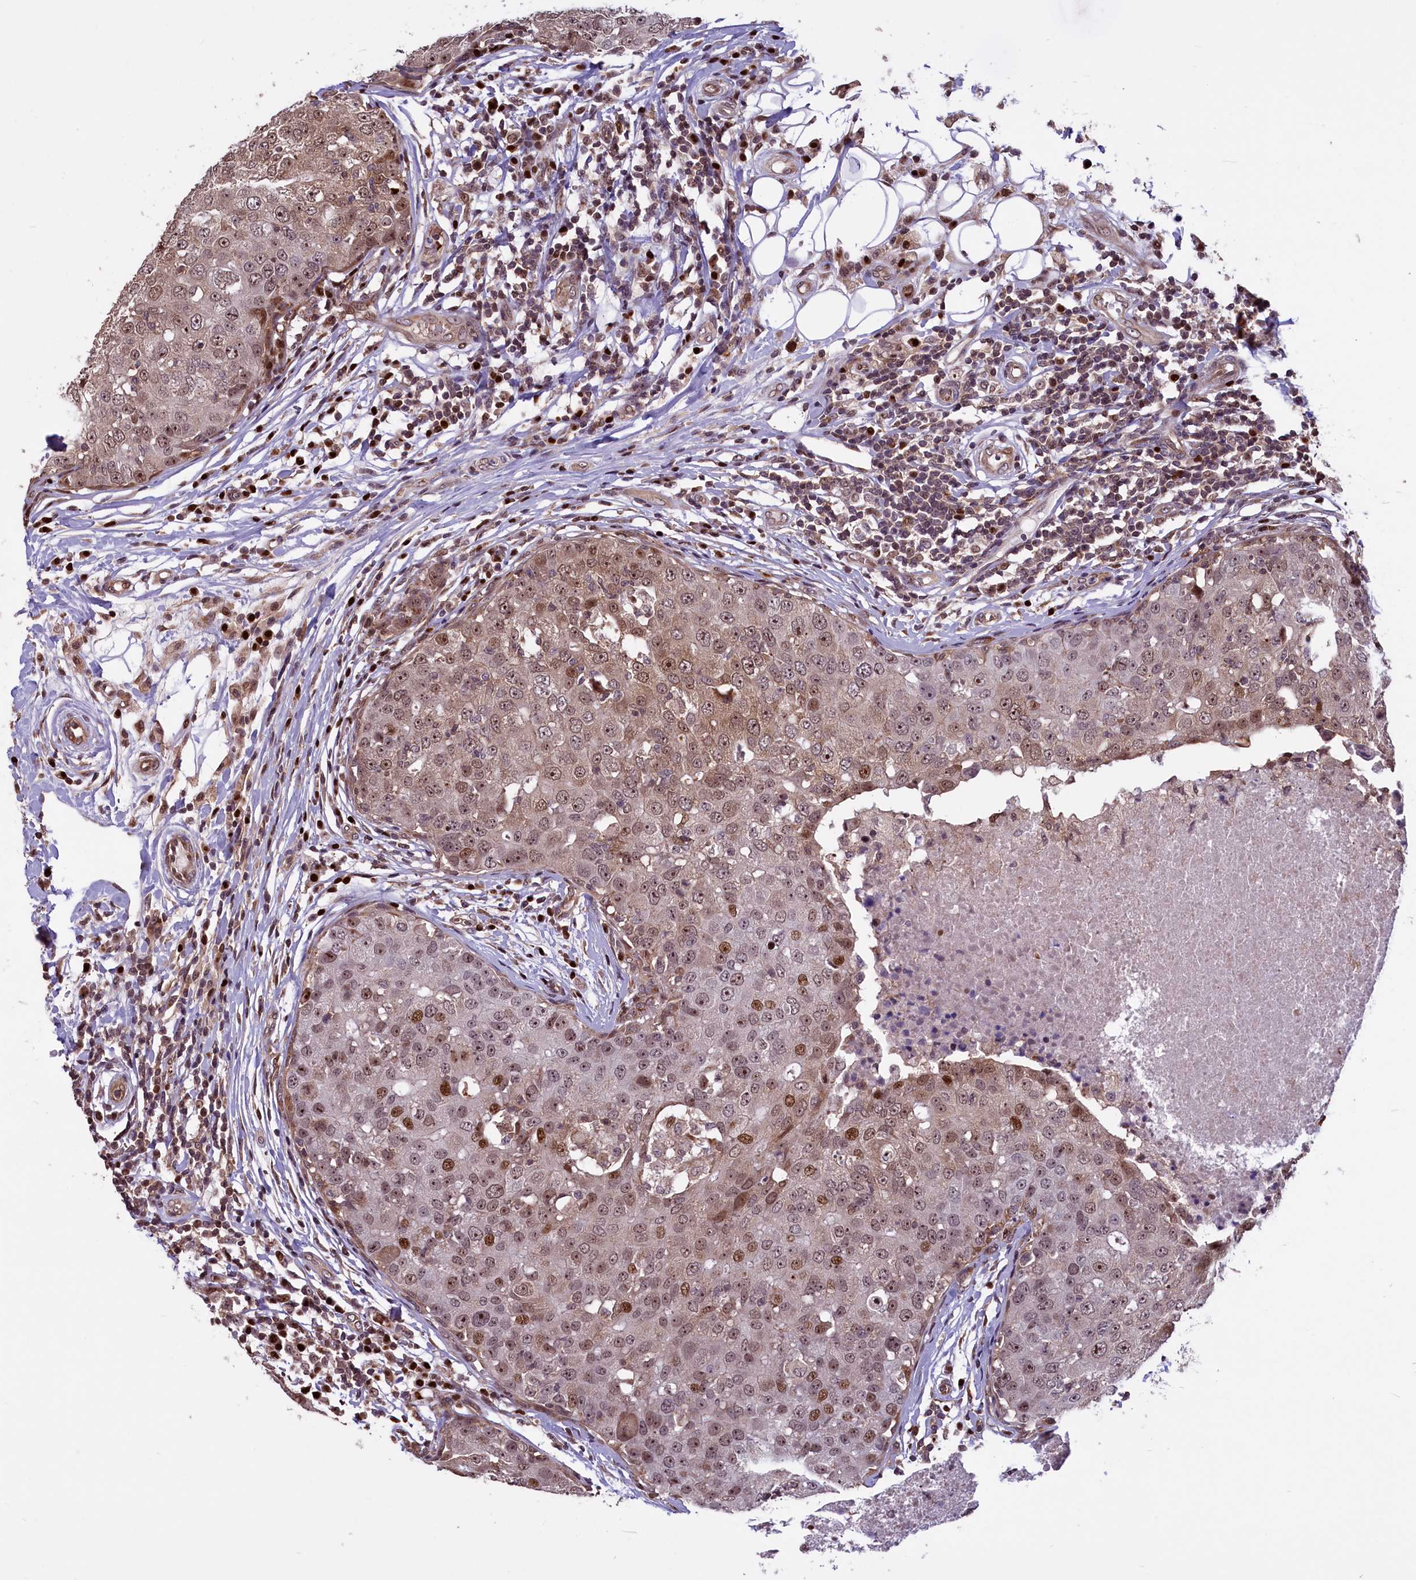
{"staining": {"intensity": "moderate", "quantity": "25%-75%", "location": "cytoplasmic/membranous,nuclear"}, "tissue": "breast cancer", "cell_type": "Tumor cells", "image_type": "cancer", "snomed": [{"axis": "morphology", "description": "Duct carcinoma"}, {"axis": "topography", "description": "Breast"}], "caption": "Brown immunohistochemical staining in human intraductal carcinoma (breast) shows moderate cytoplasmic/membranous and nuclear staining in about 25%-75% of tumor cells.", "gene": "SHFL", "patient": {"sex": "female", "age": 27}}